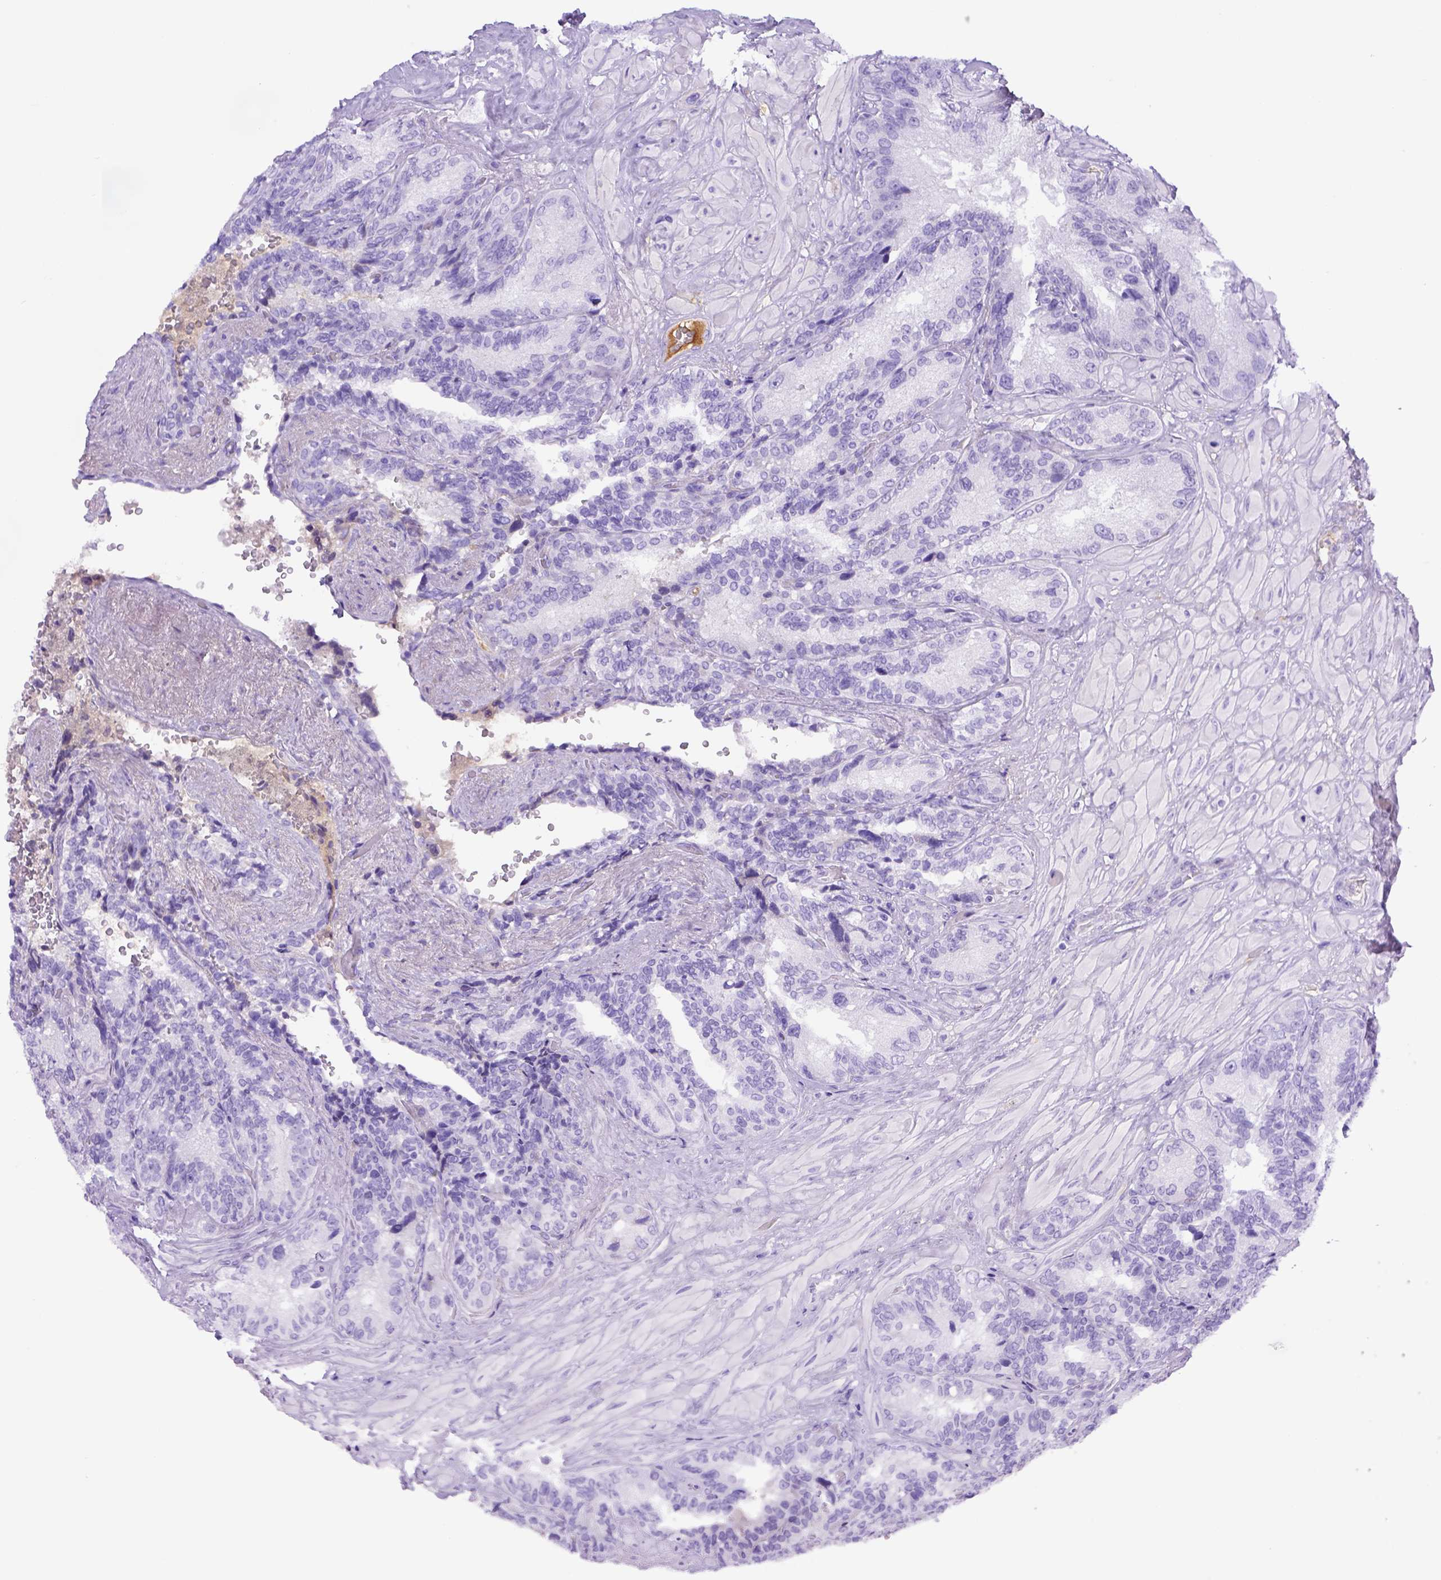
{"staining": {"intensity": "negative", "quantity": "none", "location": "none"}, "tissue": "seminal vesicle", "cell_type": "Glandular cells", "image_type": "normal", "snomed": [{"axis": "morphology", "description": "Normal tissue, NOS"}, {"axis": "topography", "description": "Seminal veicle"}], "caption": "IHC photomicrograph of normal human seminal vesicle stained for a protein (brown), which shows no positivity in glandular cells. (DAB (3,3'-diaminobenzidine) immunohistochemistry with hematoxylin counter stain).", "gene": "ITIH4", "patient": {"sex": "male", "age": 69}}